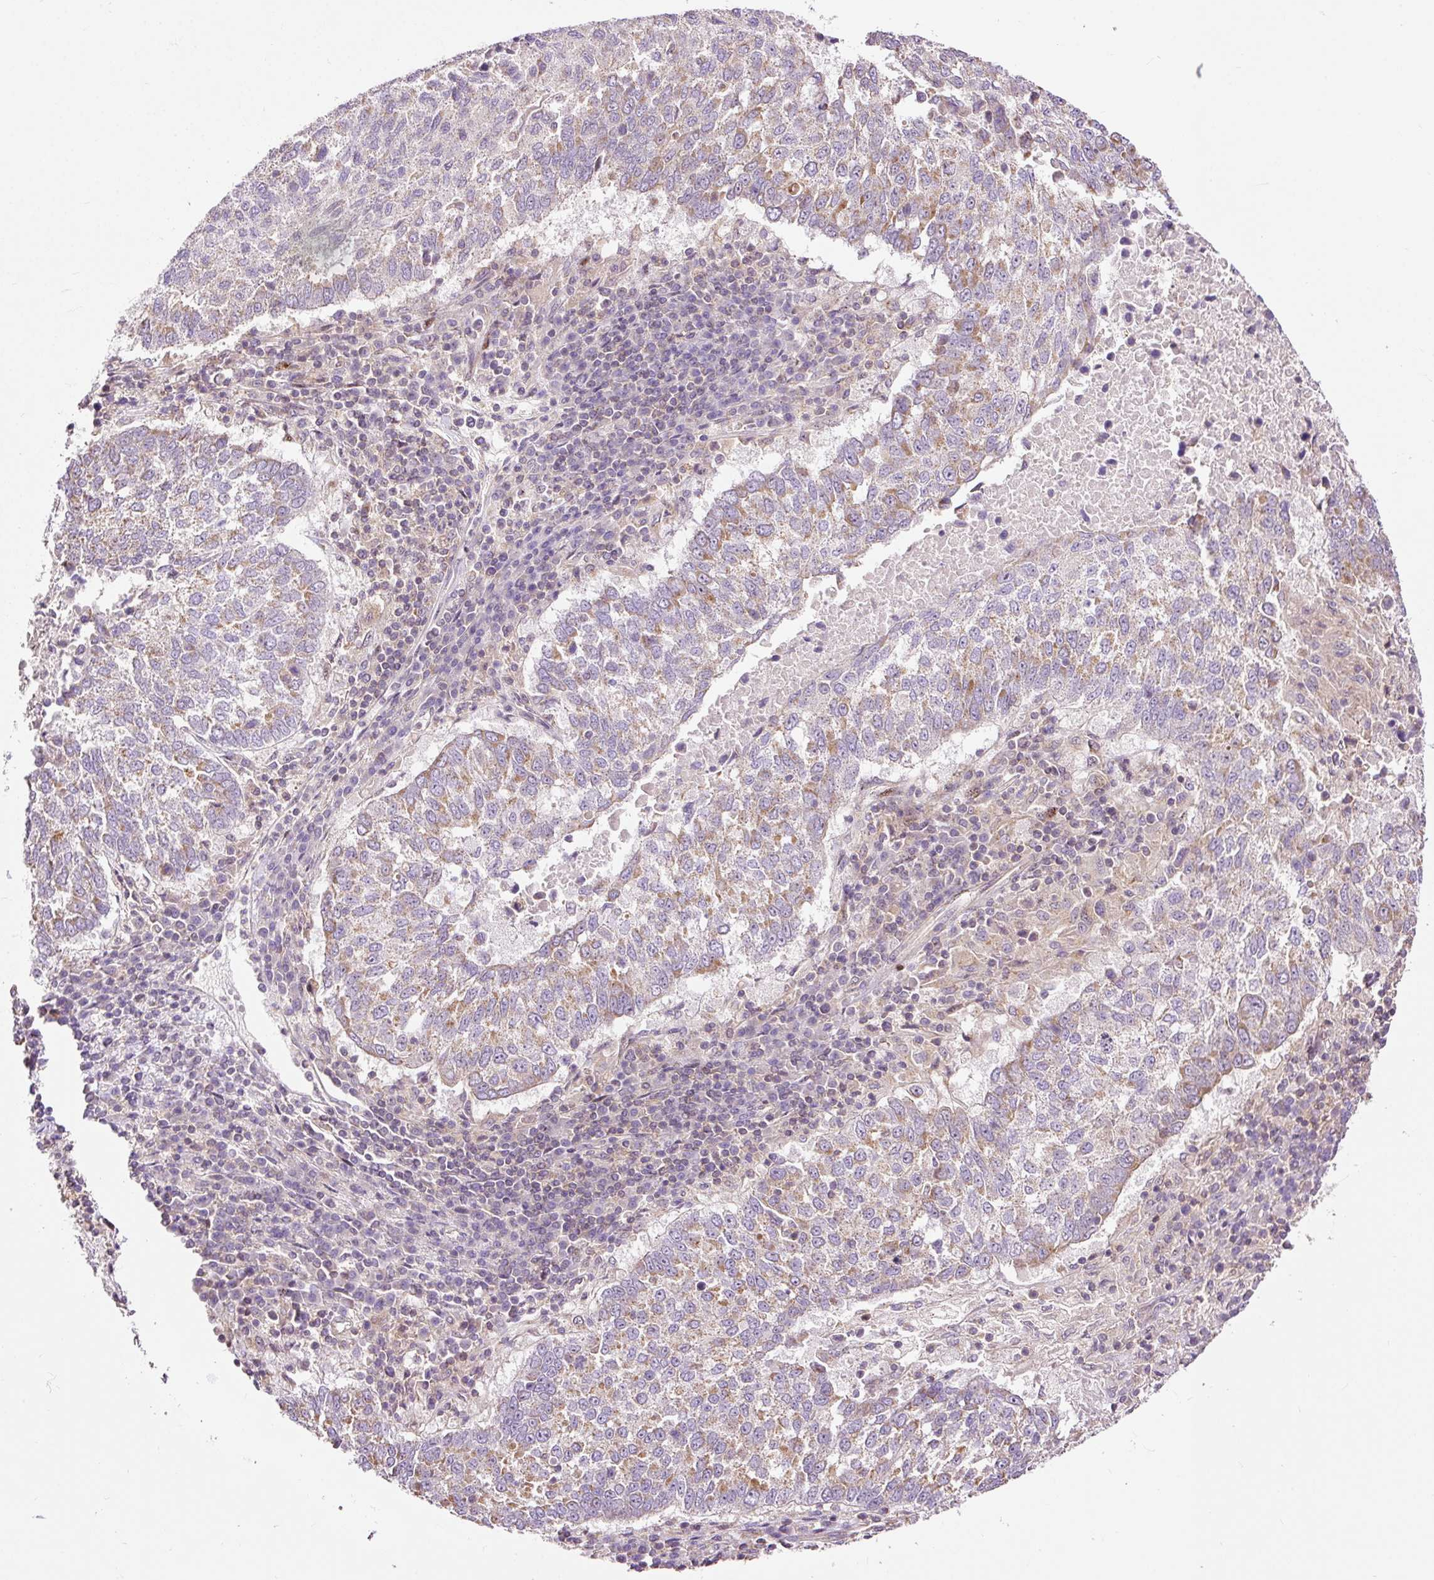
{"staining": {"intensity": "moderate", "quantity": "25%-75%", "location": "cytoplasmic/membranous"}, "tissue": "lung cancer", "cell_type": "Tumor cells", "image_type": "cancer", "snomed": [{"axis": "morphology", "description": "Squamous cell carcinoma, NOS"}, {"axis": "topography", "description": "Lung"}], "caption": "Squamous cell carcinoma (lung) stained for a protein (brown) demonstrates moderate cytoplasmic/membranous positive staining in about 25%-75% of tumor cells.", "gene": "BOLA3", "patient": {"sex": "male", "age": 73}}